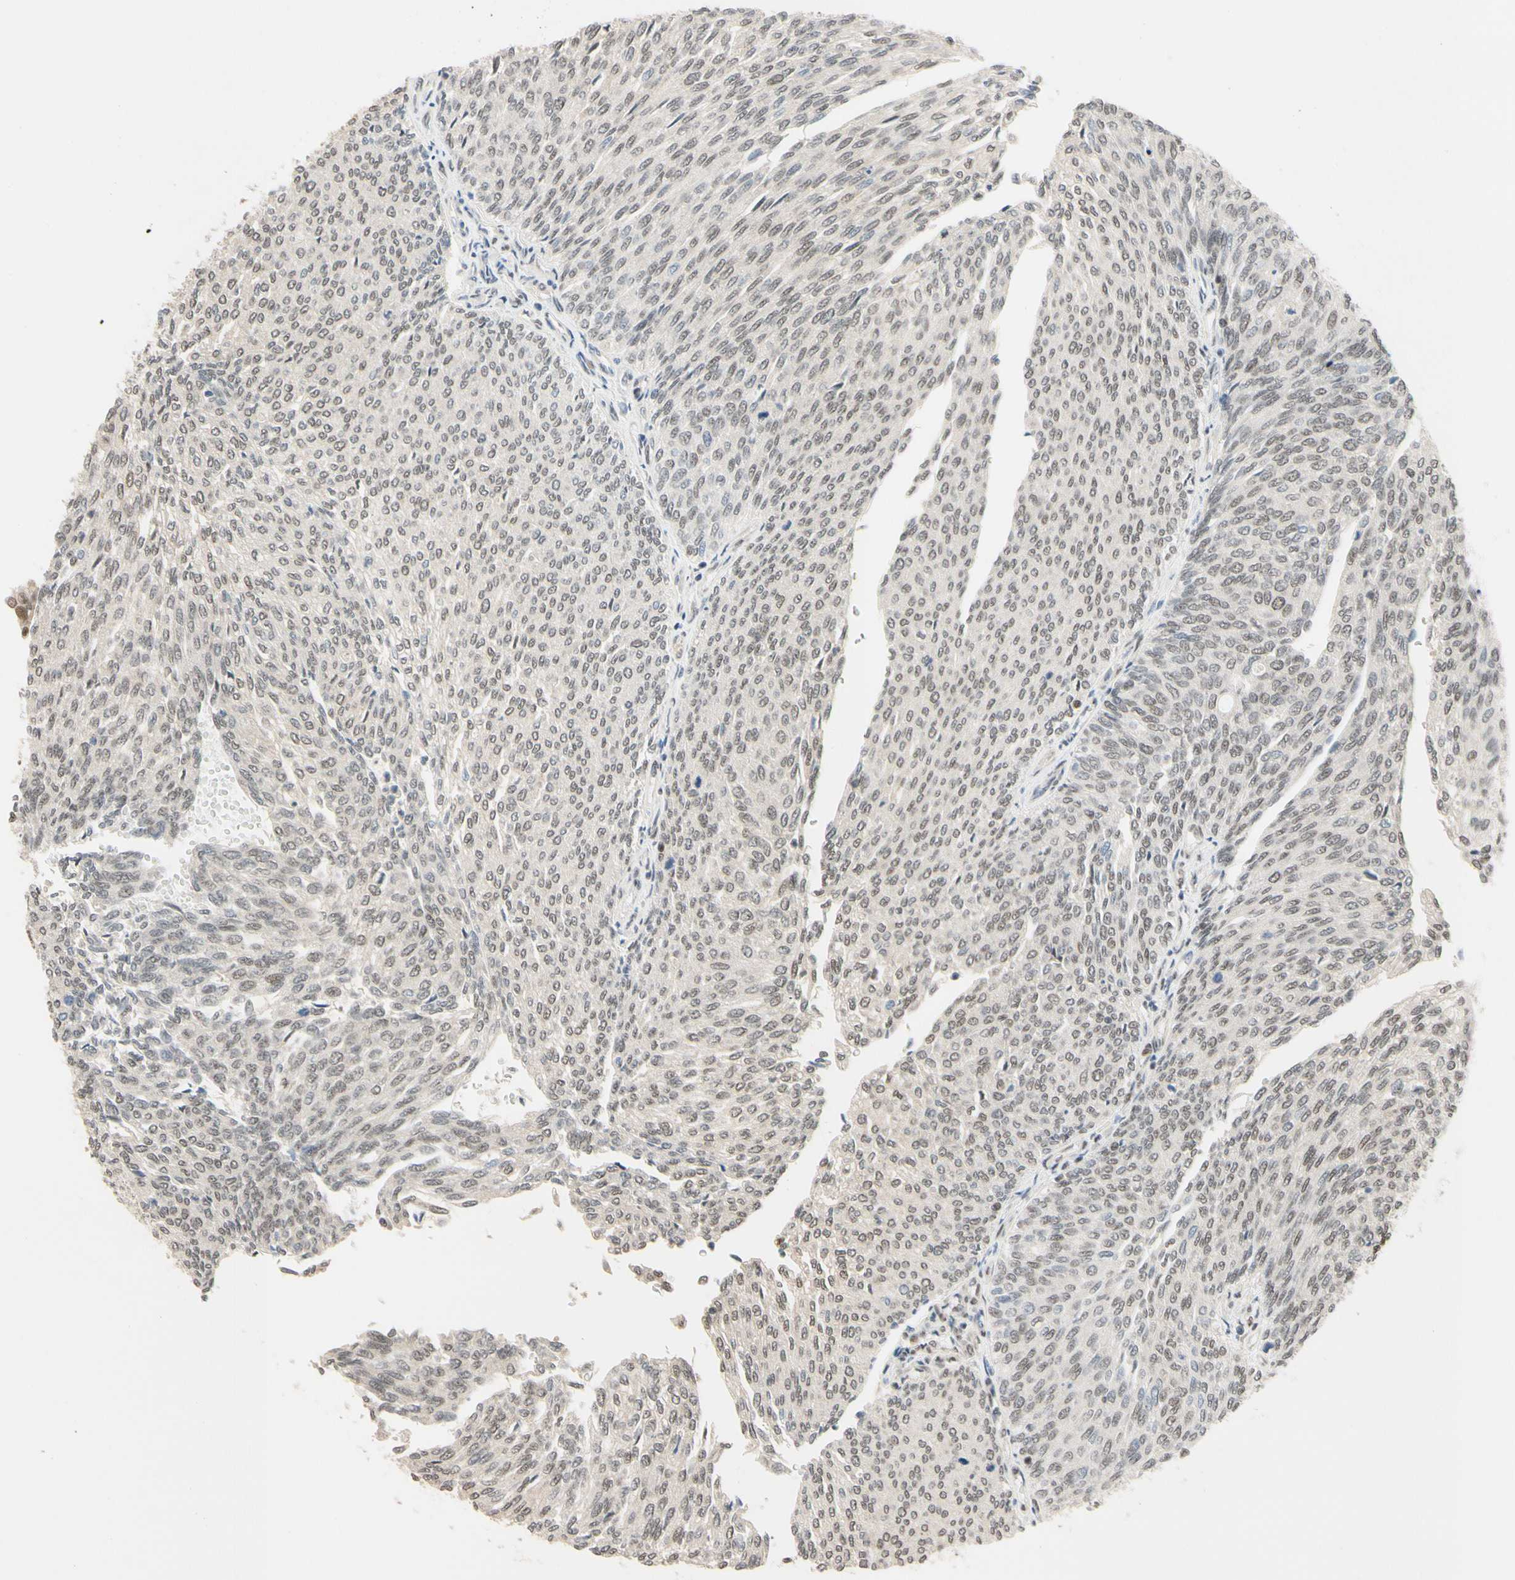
{"staining": {"intensity": "weak", "quantity": ">75%", "location": "nuclear"}, "tissue": "urothelial cancer", "cell_type": "Tumor cells", "image_type": "cancer", "snomed": [{"axis": "morphology", "description": "Urothelial carcinoma, Low grade"}, {"axis": "topography", "description": "Urinary bladder"}], "caption": "A brown stain labels weak nuclear staining of a protein in low-grade urothelial carcinoma tumor cells. The protein is shown in brown color, while the nuclei are stained blue.", "gene": "TAF4", "patient": {"sex": "female", "age": 79}}